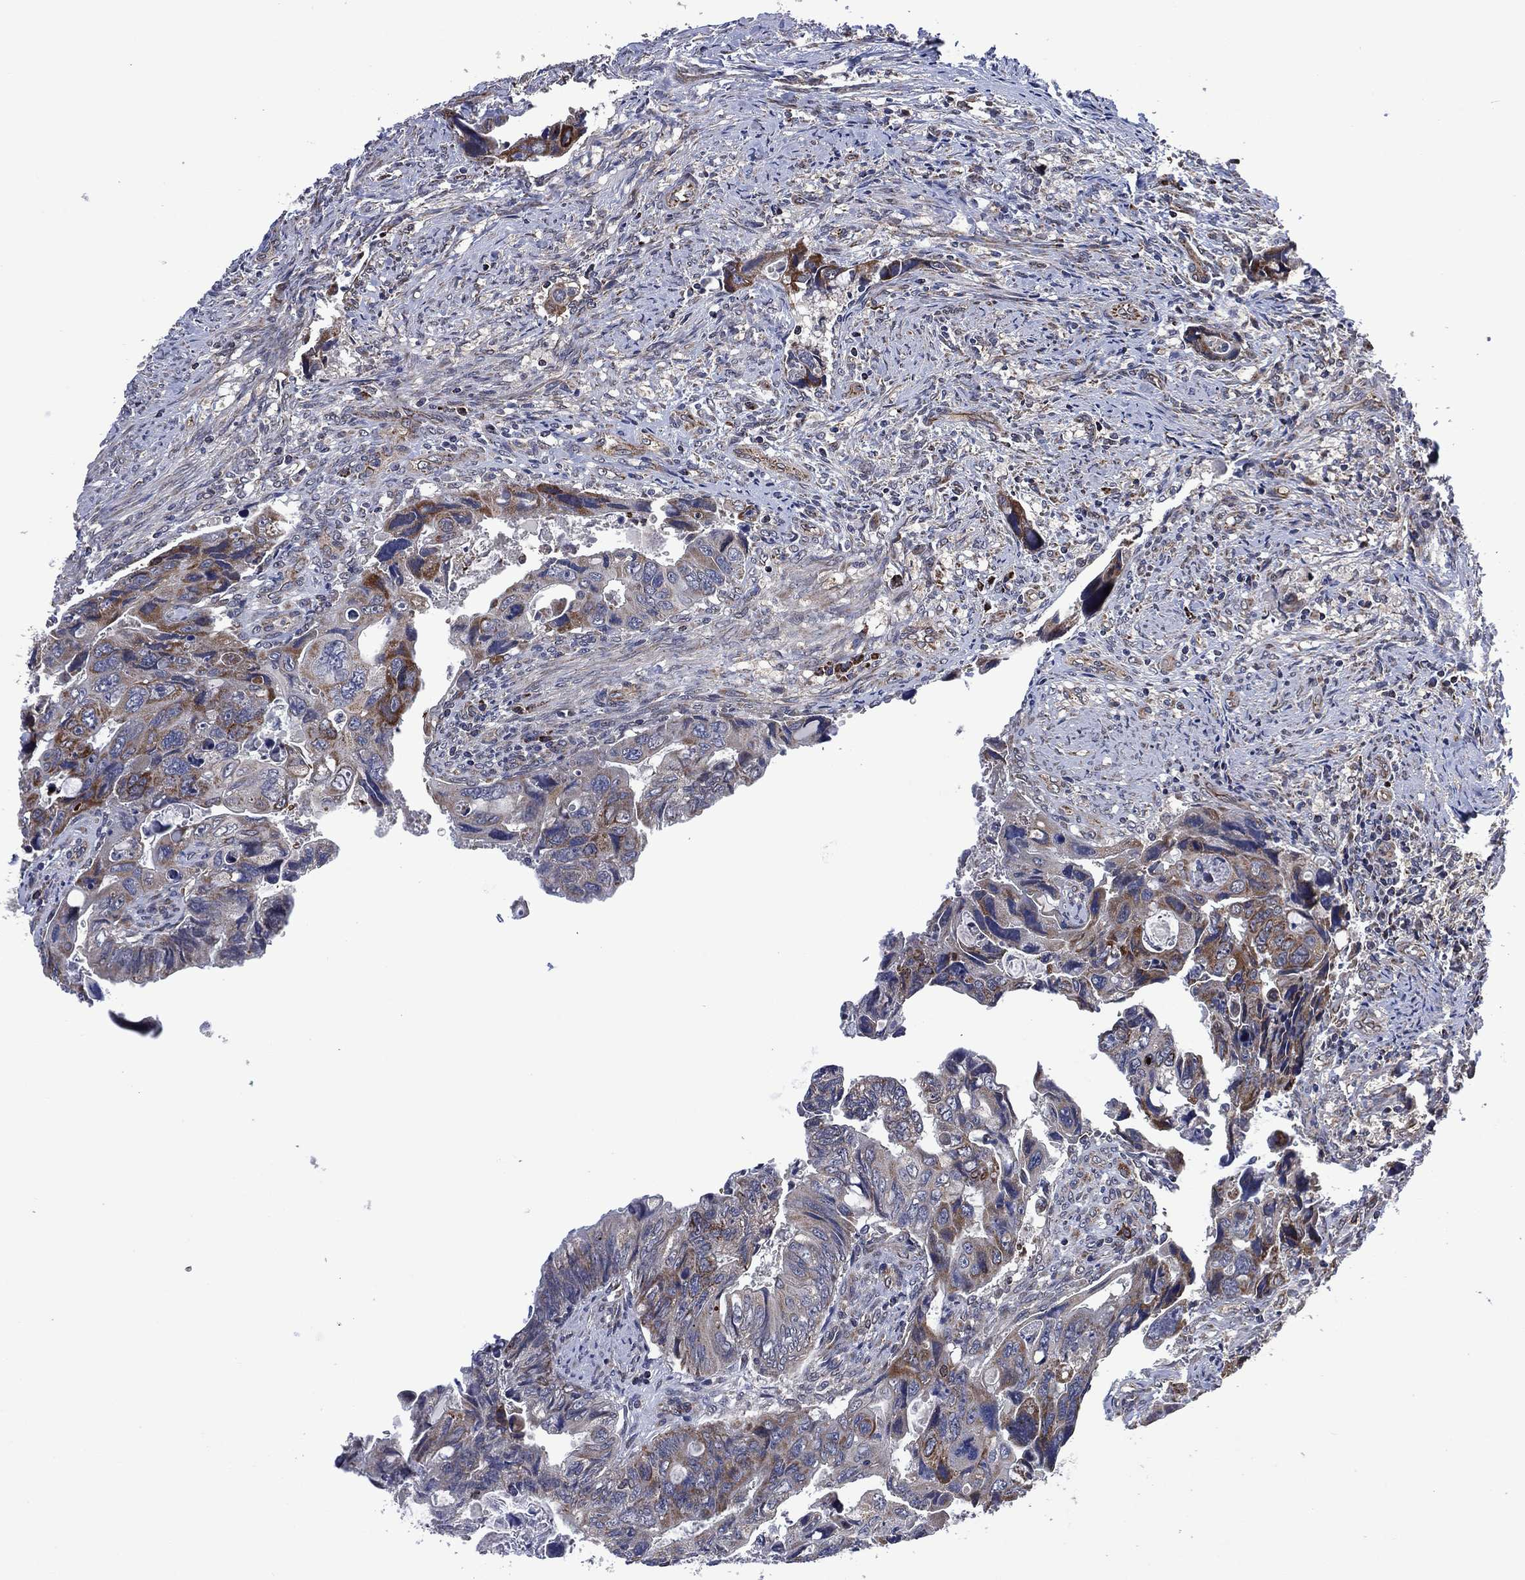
{"staining": {"intensity": "moderate", "quantity": "25%-75%", "location": "cytoplasmic/membranous"}, "tissue": "colorectal cancer", "cell_type": "Tumor cells", "image_type": "cancer", "snomed": [{"axis": "morphology", "description": "Adenocarcinoma, NOS"}, {"axis": "topography", "description": "Rectum"}], "caption": "Immunohistochemical staining of human colorectal adenocarcinoma displays medium levels of moderate cytoplasmic/membranous positivity in about 25%-75% of tumor cells. (DAB = brown stain, brightfield microscopy at high magnification).", "gene": "HTD2", "patient": {"sex": "male", "age": 62}}